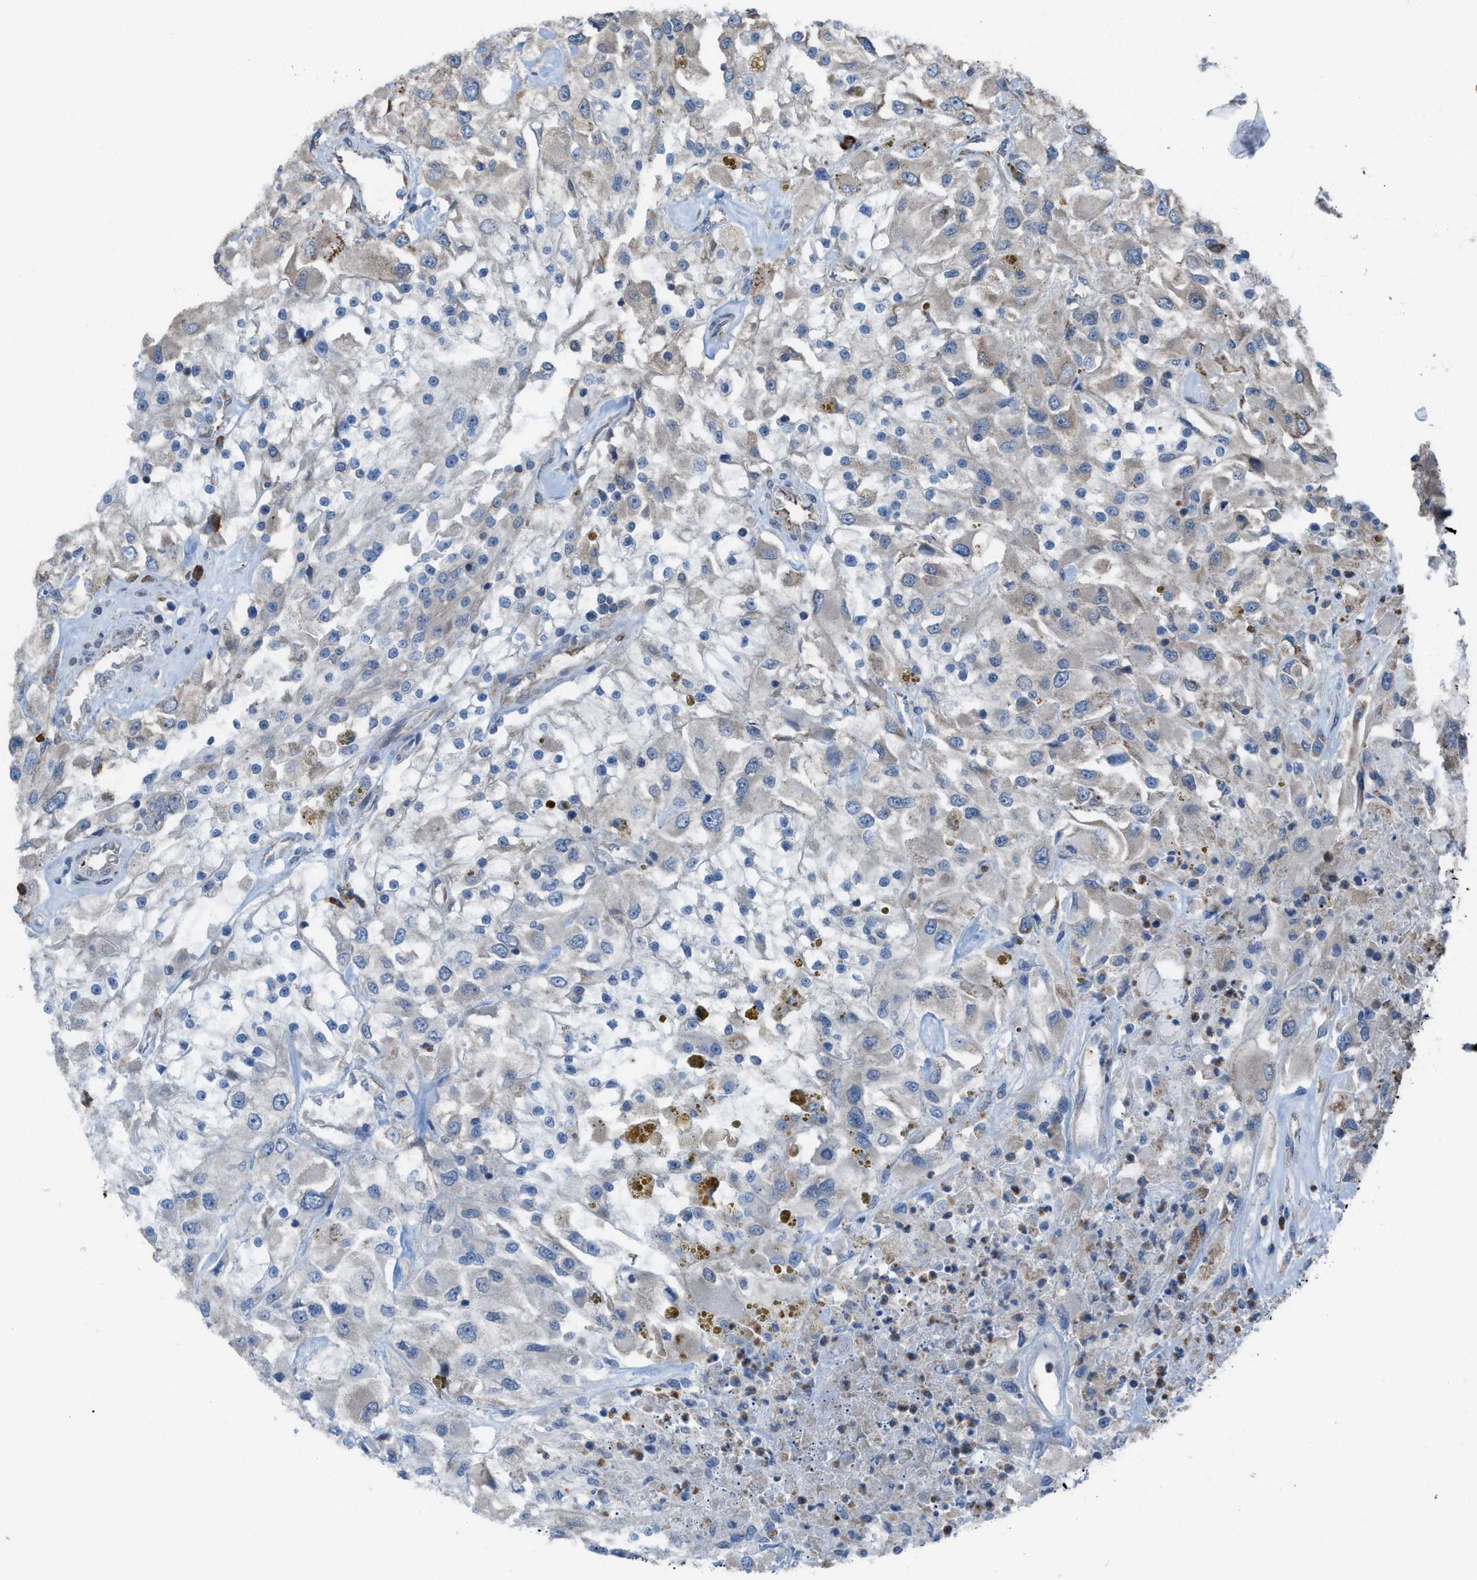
{"staining": {"intensity": "negative", "quantity": "none", "location": "none"}, "tissue": "renal cancer", "cell_type": "Tumor cells", "image_type": "cancer", "snomed": [{"axis": "morphology", "description": "Adenocarcinoma, NOS"}, {"axis": "topography", "description": "Kidney"}], "caption": "Immunohistochemistry of human renal adenocarcinoma displays no staining in tumor cells.", "gene": "PLAA", "patient": {"sex": "female", "age": 52}}